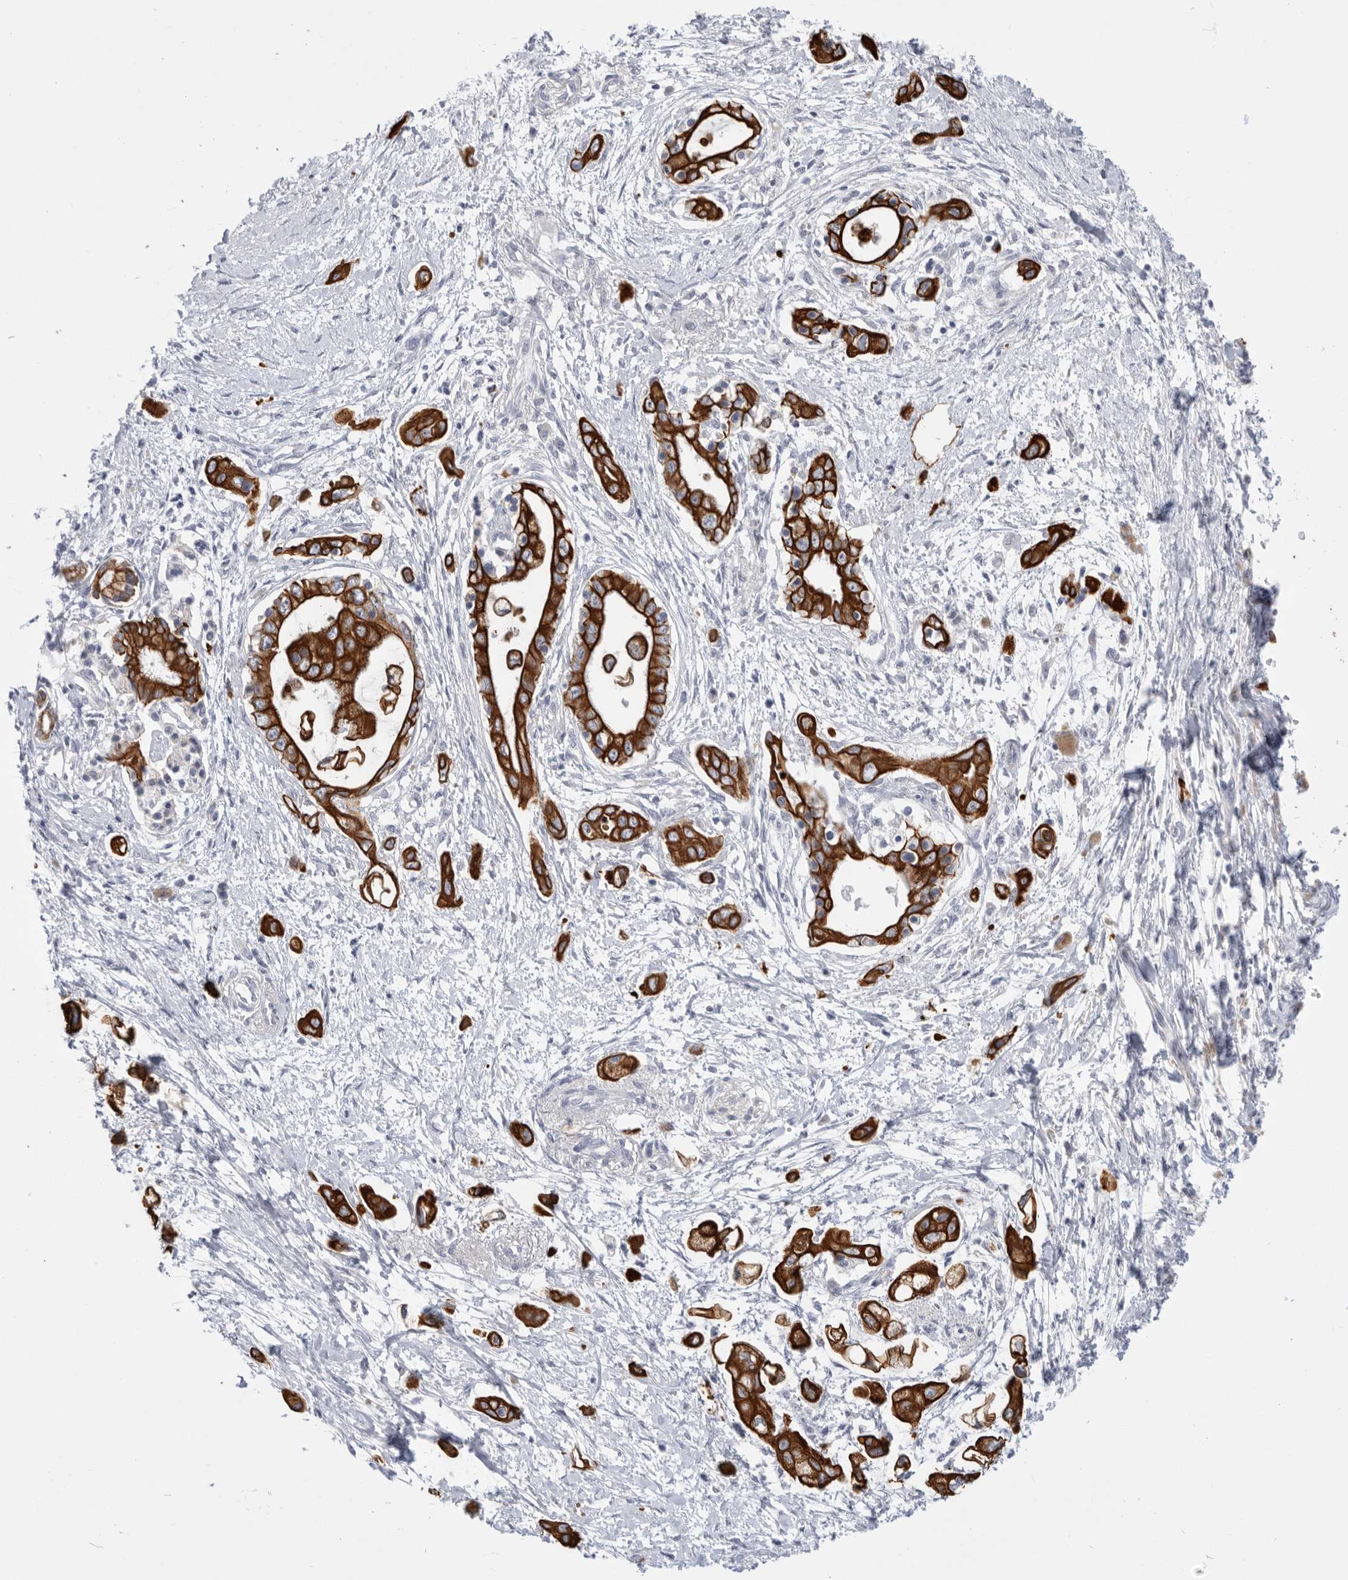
{"staining": {"intensity": "strong", "quantity": ">75%", "location": "cytoplasmic/membranous"}, "tissue": "pancreatic cancer", "cell_type": "Tumor cells", "image_type": "cancer", "snomed": [{"axis": "morphology", "description": "Adenocarcinoma, NOS"}, {"axis": "topography", "description": "Pancreas"}], "caption": "Adenocarcinoma (pancreatic) stained for a protein (brown) reveals strong cytoplasmic/membranous positive expression in about >75% of tumor cells.", "gene": "MTFR1L", "patient": {"sex": "male", "age": 59}}